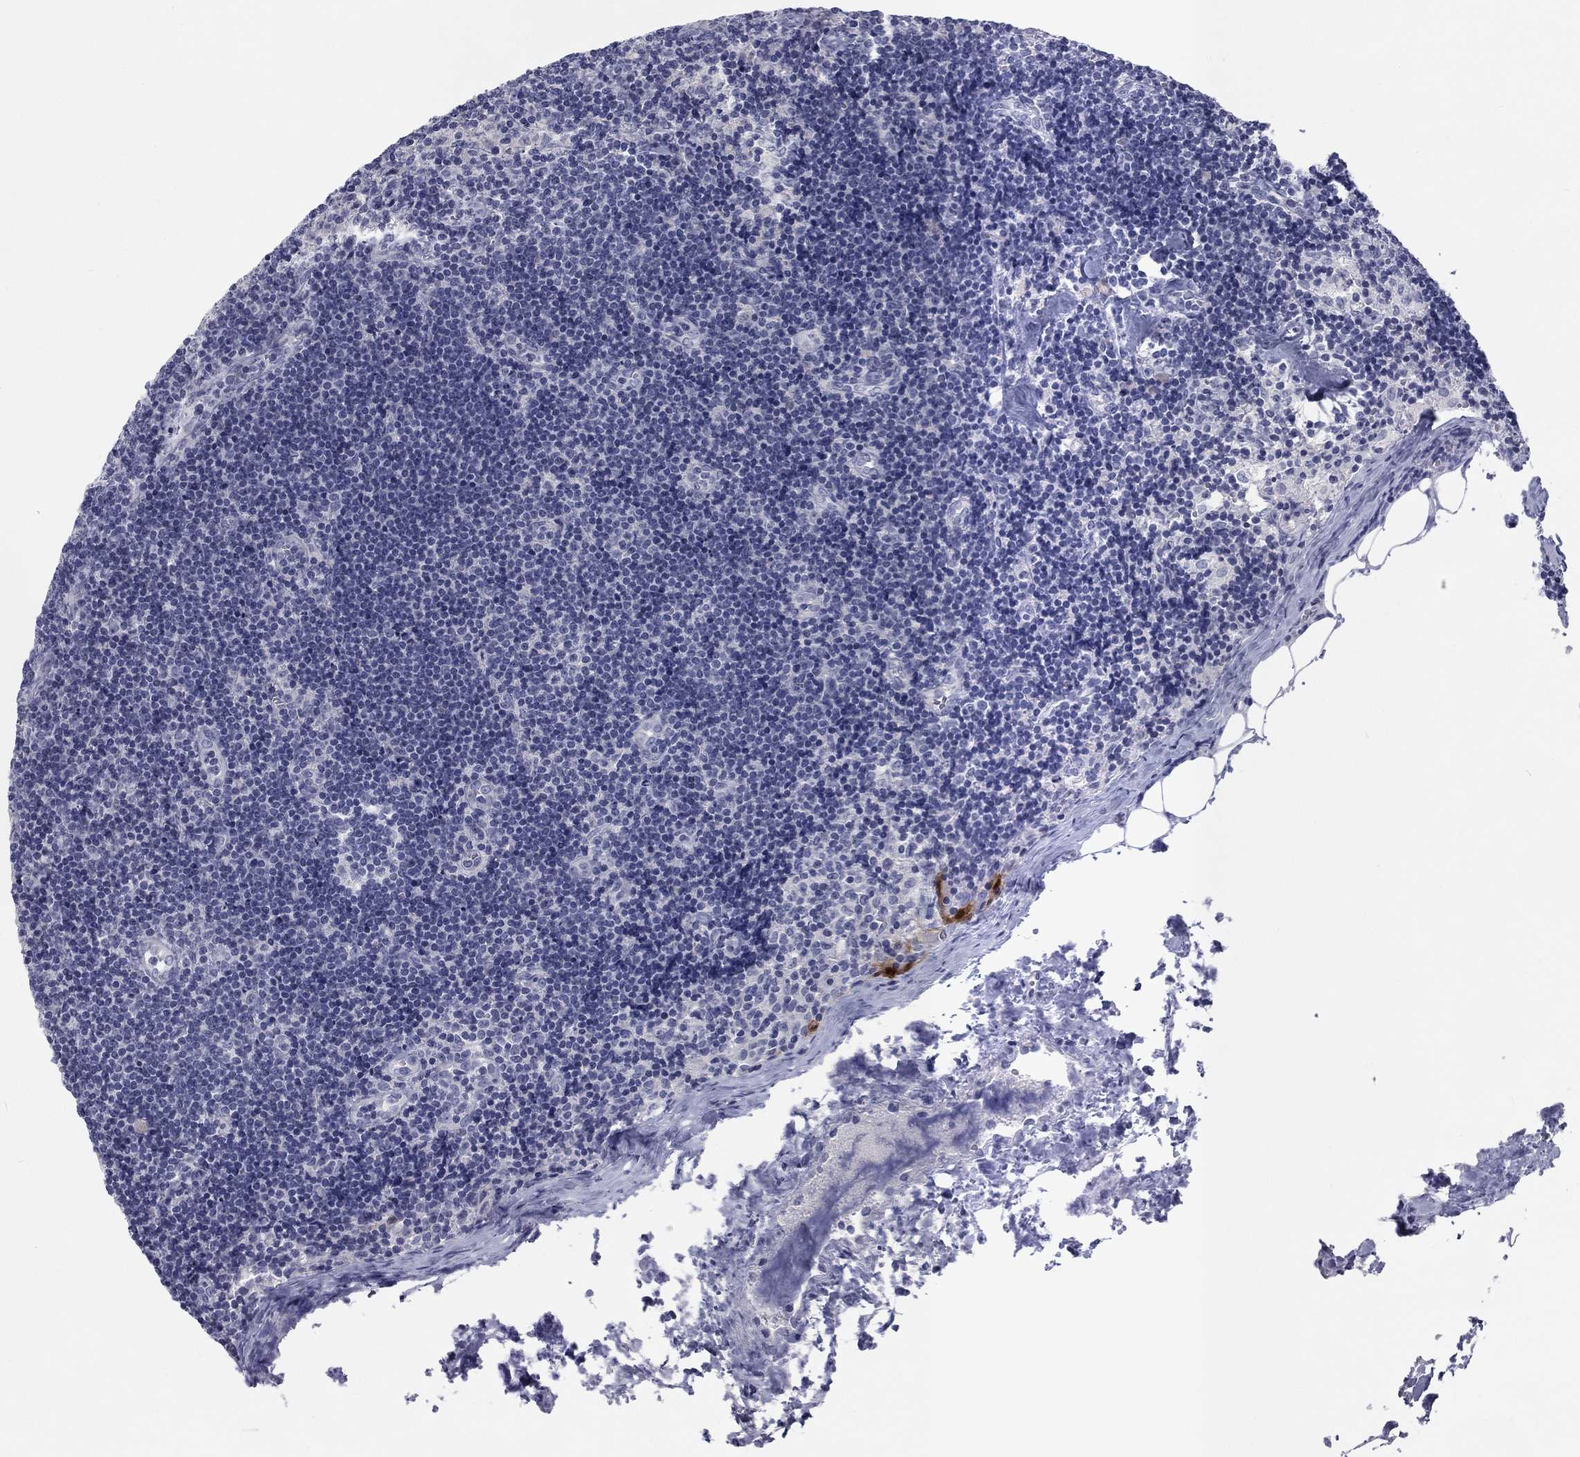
{"staining": {"intensity": "negative", "quantity": "none", "location": "none"}, "tissue": "lymph node", "cell_type": "Non-germinal center cells", "image_type": "normal", "snomed": [{"axis": "morphology", "description": "Normal tissue, NOS"}, {"axis": "topography", "description": "Lymph node"}], "caption": "IHC histopathology image of unremarkable lymph node: human lymph node stained with DAB reveals no significant protein positivity in non-germinal center cells. (DAB immunohistochemistry, high magnification).", "gene": "CALB1", "patient": {"sex": "female", "age": 51}}